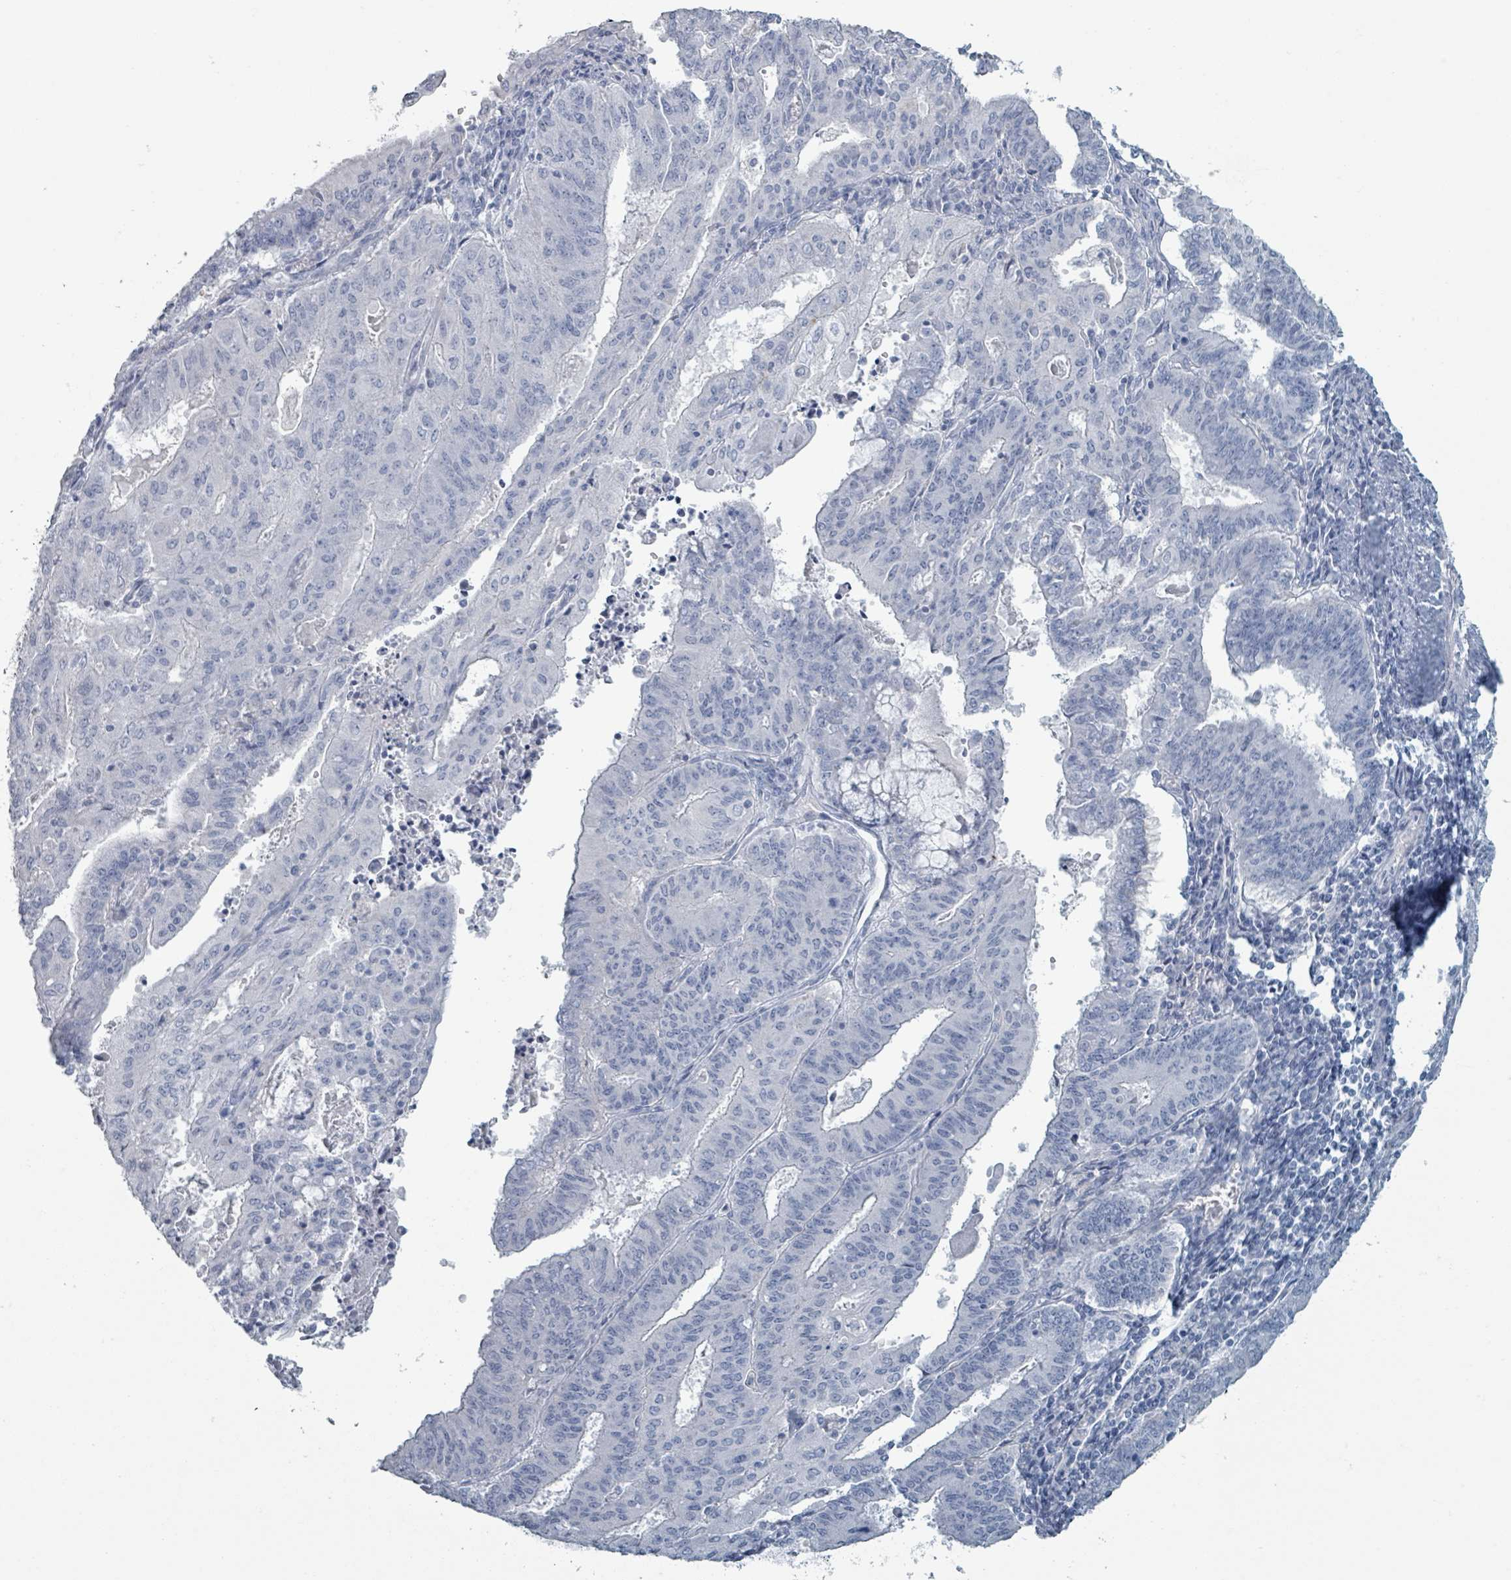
{"staining": {"intensity": "negative", "quantity": "none", "location": "none"}, "tissue": "endometrial cancer", "cell_type": "Tumor cells", "image_type": "cancer", "snomed": [{"axis": "morphology", "description": "Adenocarcinoma, NOS"}, {"axis": "topography", "description": "Endometrium"}], "caption": "Endometrial cancer (adenocarcinoma) was stained to show a protein in brown. There is no significant positivity in tumor cells.", "gene": "HEATR5A", "patient": {"sex": "female", "age": 59}}